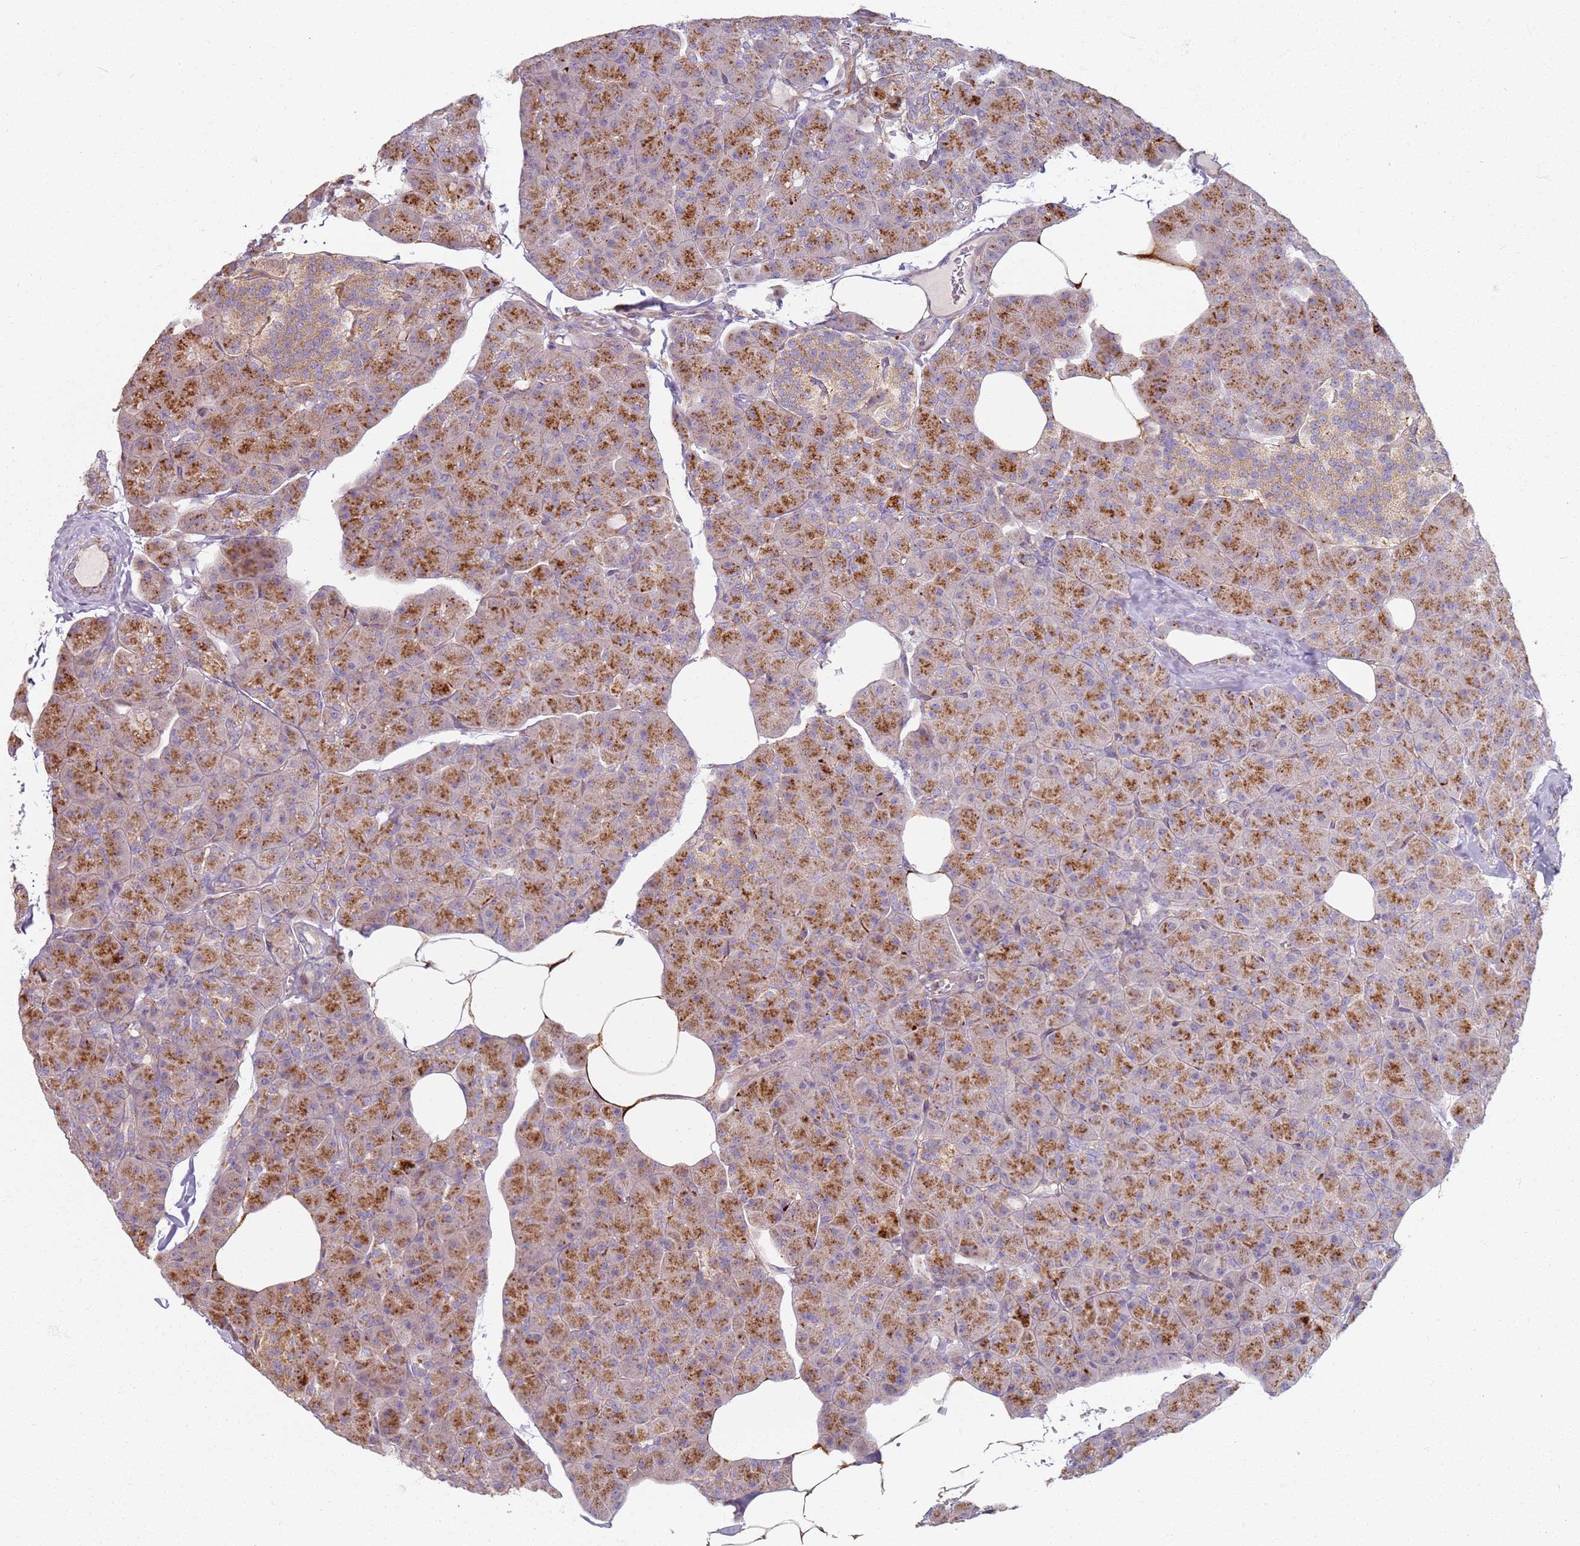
{"staining": {"intensity": "moderate", "quantity": ">75%", "location": "cytoplasmic/membranous"}, "tissue": "pancreas", "cell_type": "Exocrine glandular cells", "image_type": "normal", "snomed": [{"axis": "morphology", "description": "Normal tissue, NOS"}, {"axis": "topography", "description": "Pancreas"}], "caption": "Immunohistochemistry (DAB) staining of normal human pancreas displays moderate cytoplasmic/membranous protein staining in about >75% of exocrine glandular cells. The protein is stained brown, and the nuclei are stained in blue (DAB (3,3'-diaminobenzidine) IHC with brightfield microscopy, high magnification).", "gene": "PROKR2", "patient": {"sex": "male", "age": 35}}